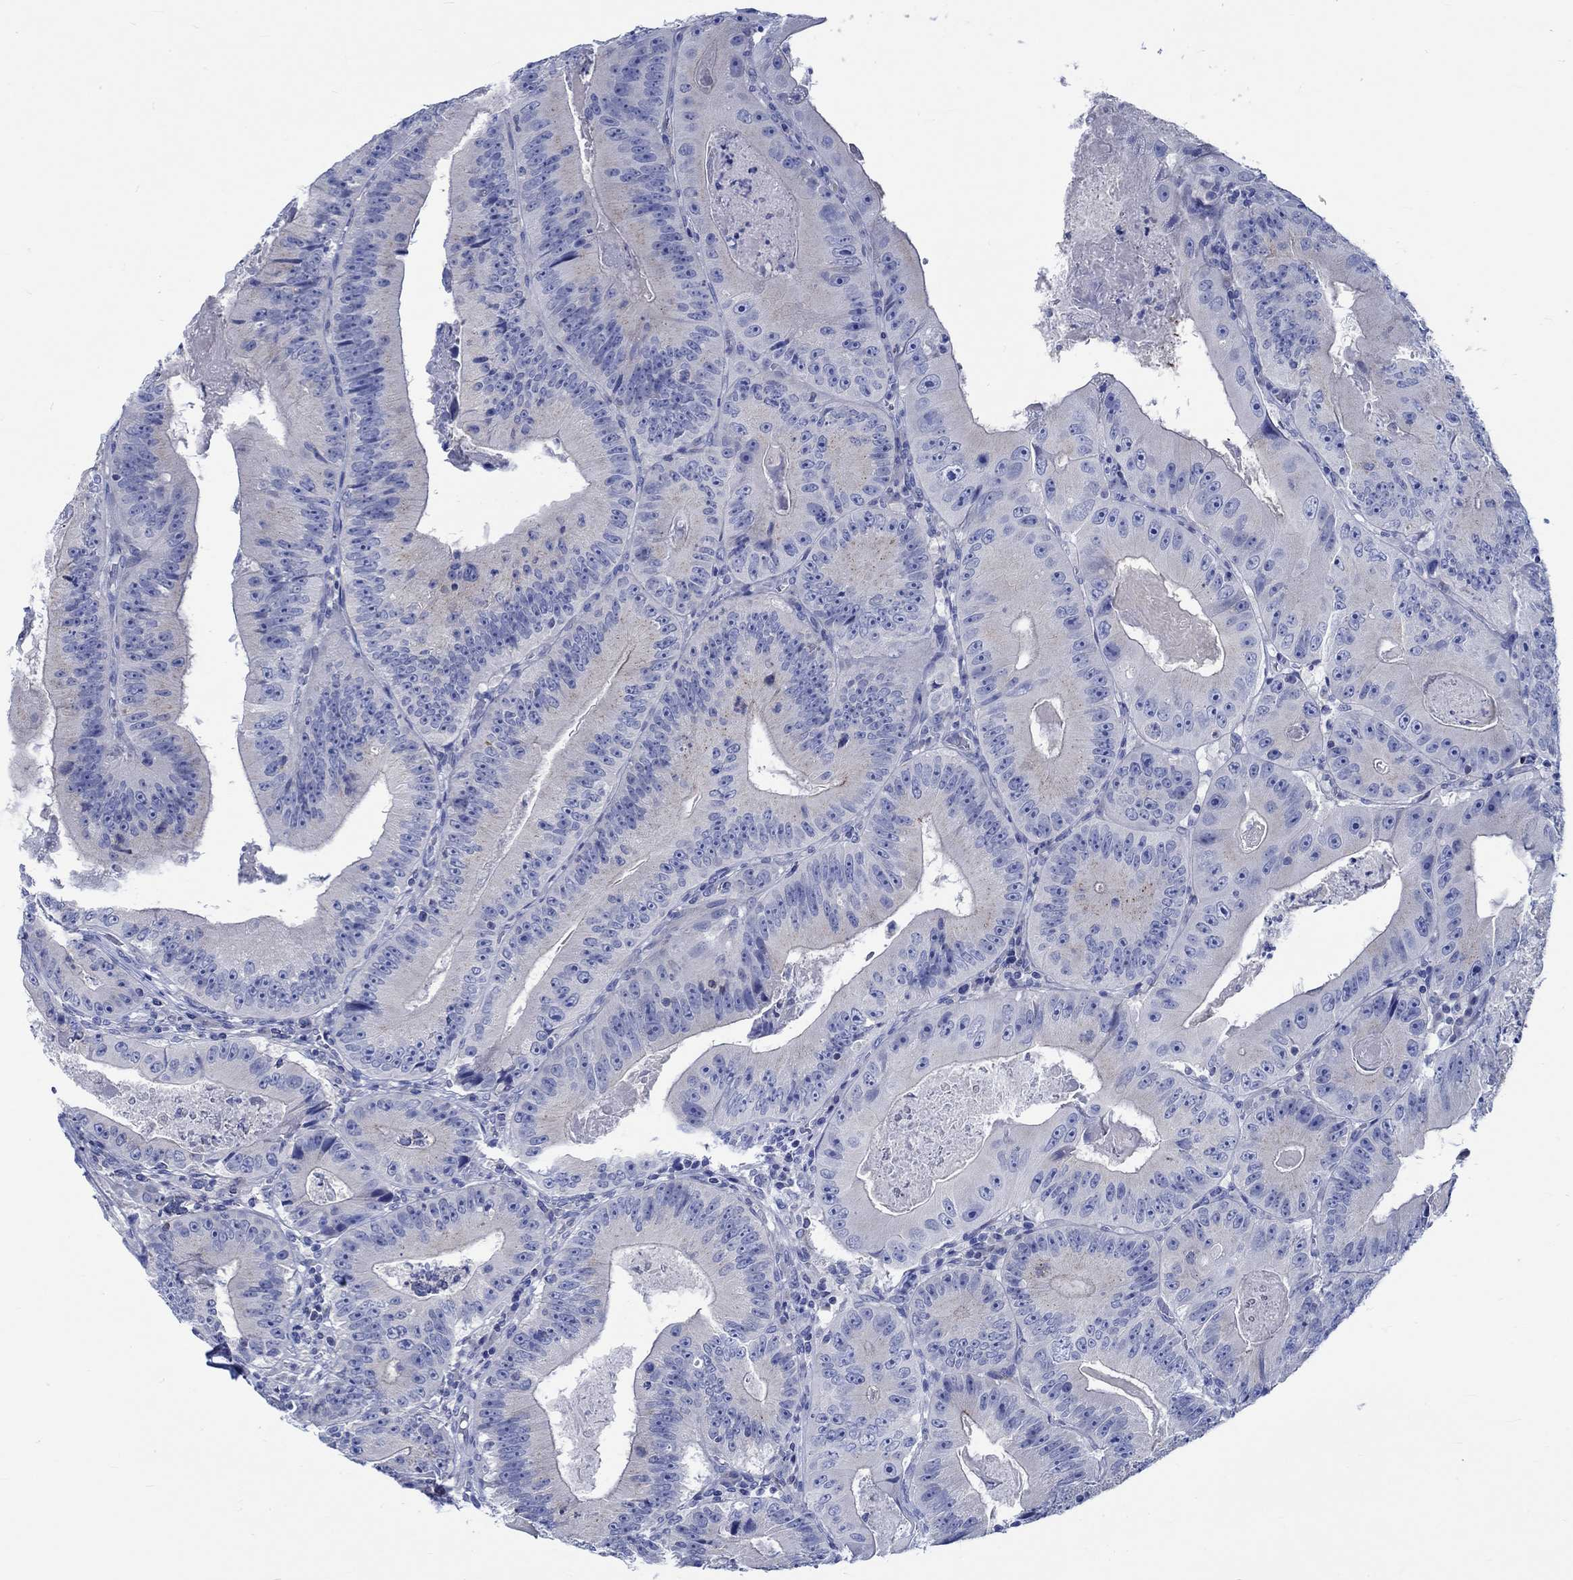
{"staining": {"intensity": "negative", "quantity": "none", "location": "none"}, "tissue": "colorectal cancer", "cell_type": "Tumor cells", "image_type": "cancer", "snomed": [{"axis": "morphology", "description": "Adenocarcinoma, NOS"}, {"axis": "topography", "description": "Colon"}], "caption": "The image displays no significant staining in tumor cells of colorectal cancer (adenocarcinoma).", "gene": "PTPRN2", "patient": {"sex": "female", "age": 86}}